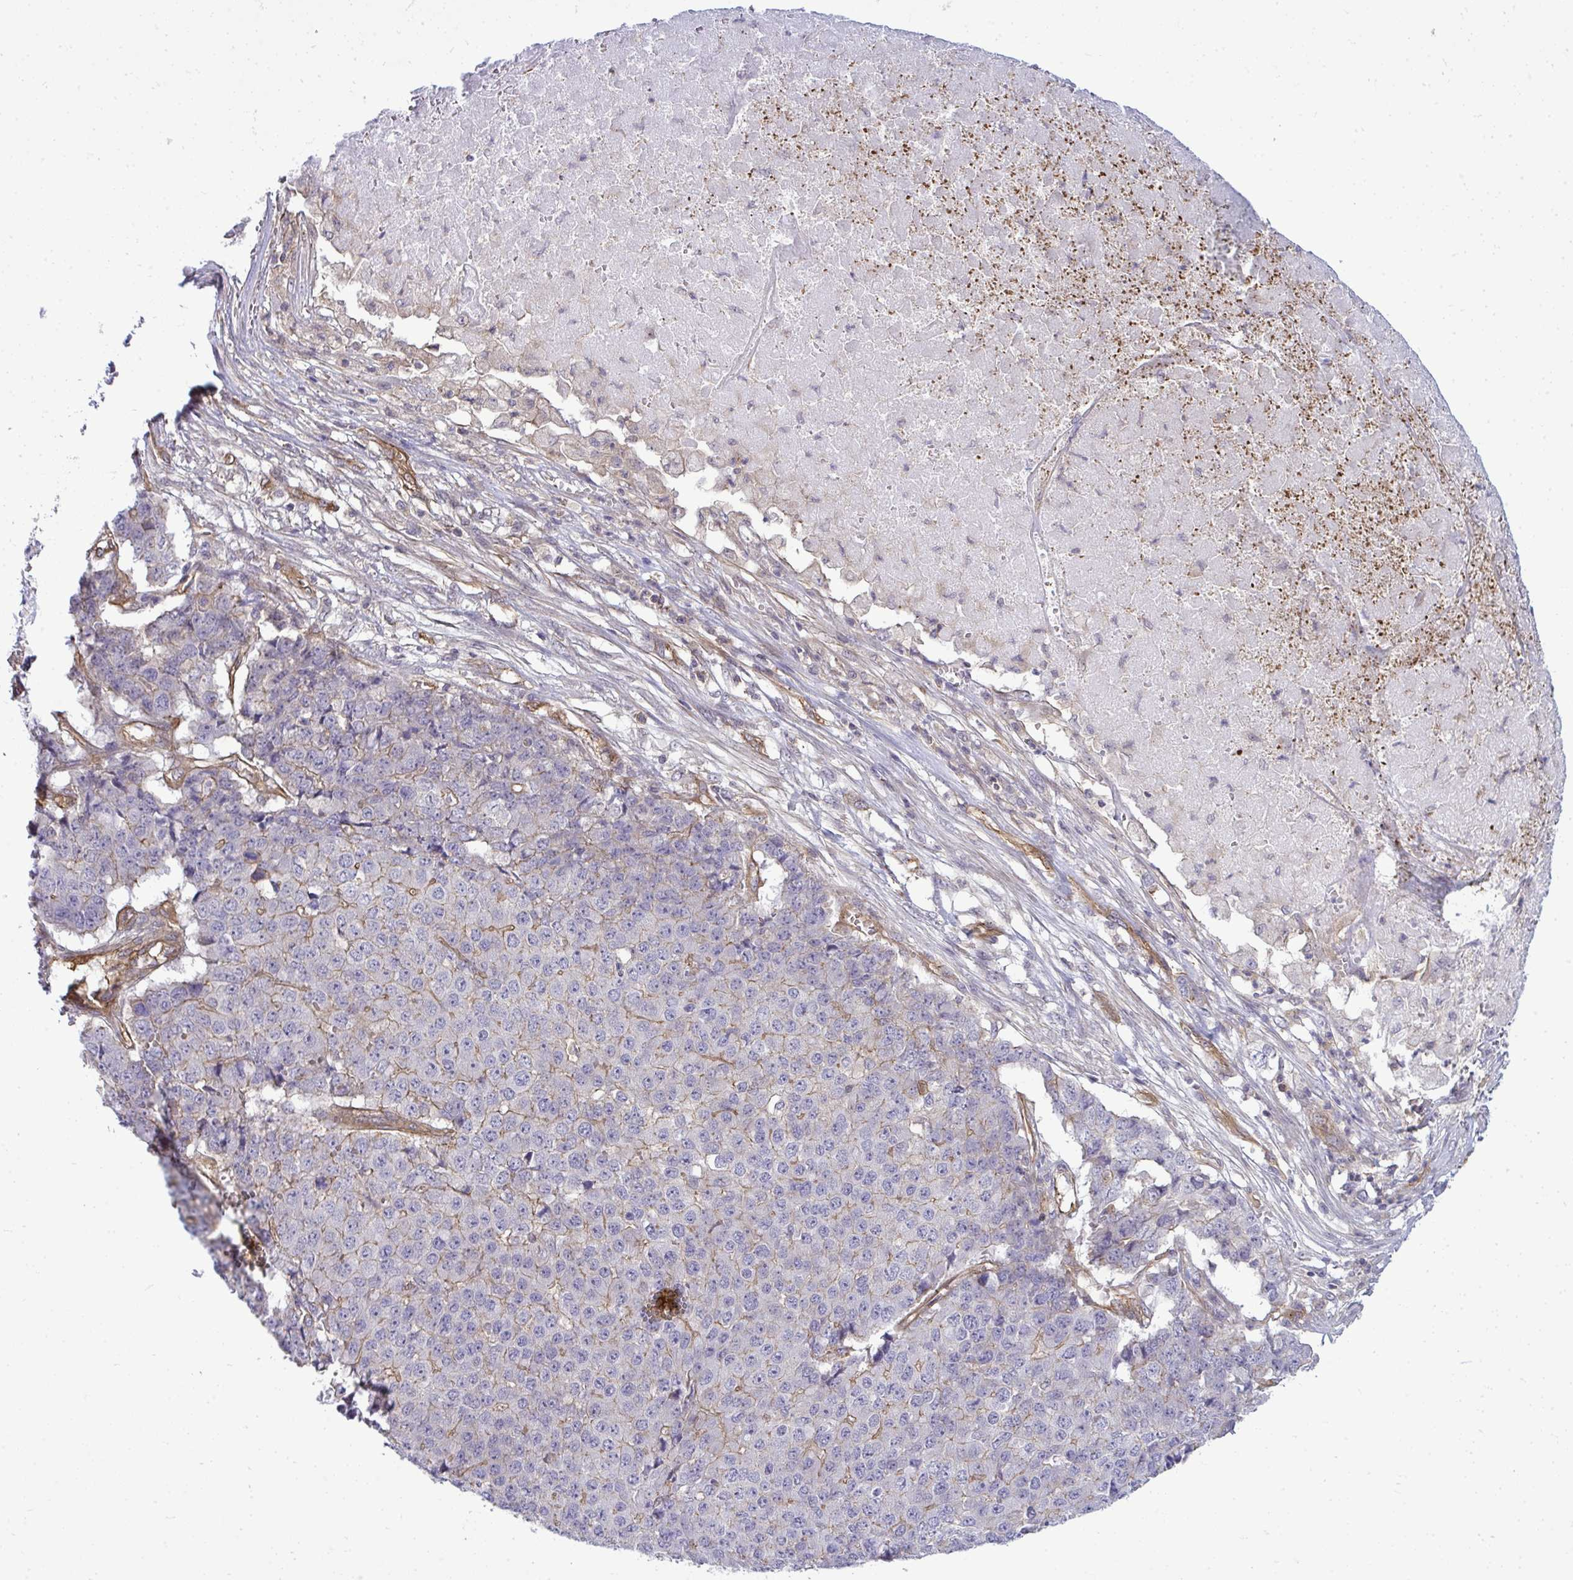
{"staining": {"intensity": "moderate", "quantity": "25%-75%", "location": "cytoplasmic/membranous"}, "tissue": "pancreatic cancer", "cell_type": "Tumor cells", "image_type": "cancer", "snomed": [{"axis": "morphology", "description": "Adenocarcinoma, NOS"}, {"axis": "topography", "description": "Pancreas"}], "caption": "IHC (DAB) staining of adenocarcinoma (pancreatic) demonstrates moderate cytoplasmic/membranous protein expression in approximately 25%-75% of tumor cells.", "gene": "FUT10", "patient": {"sex": "male", "age": 50}}